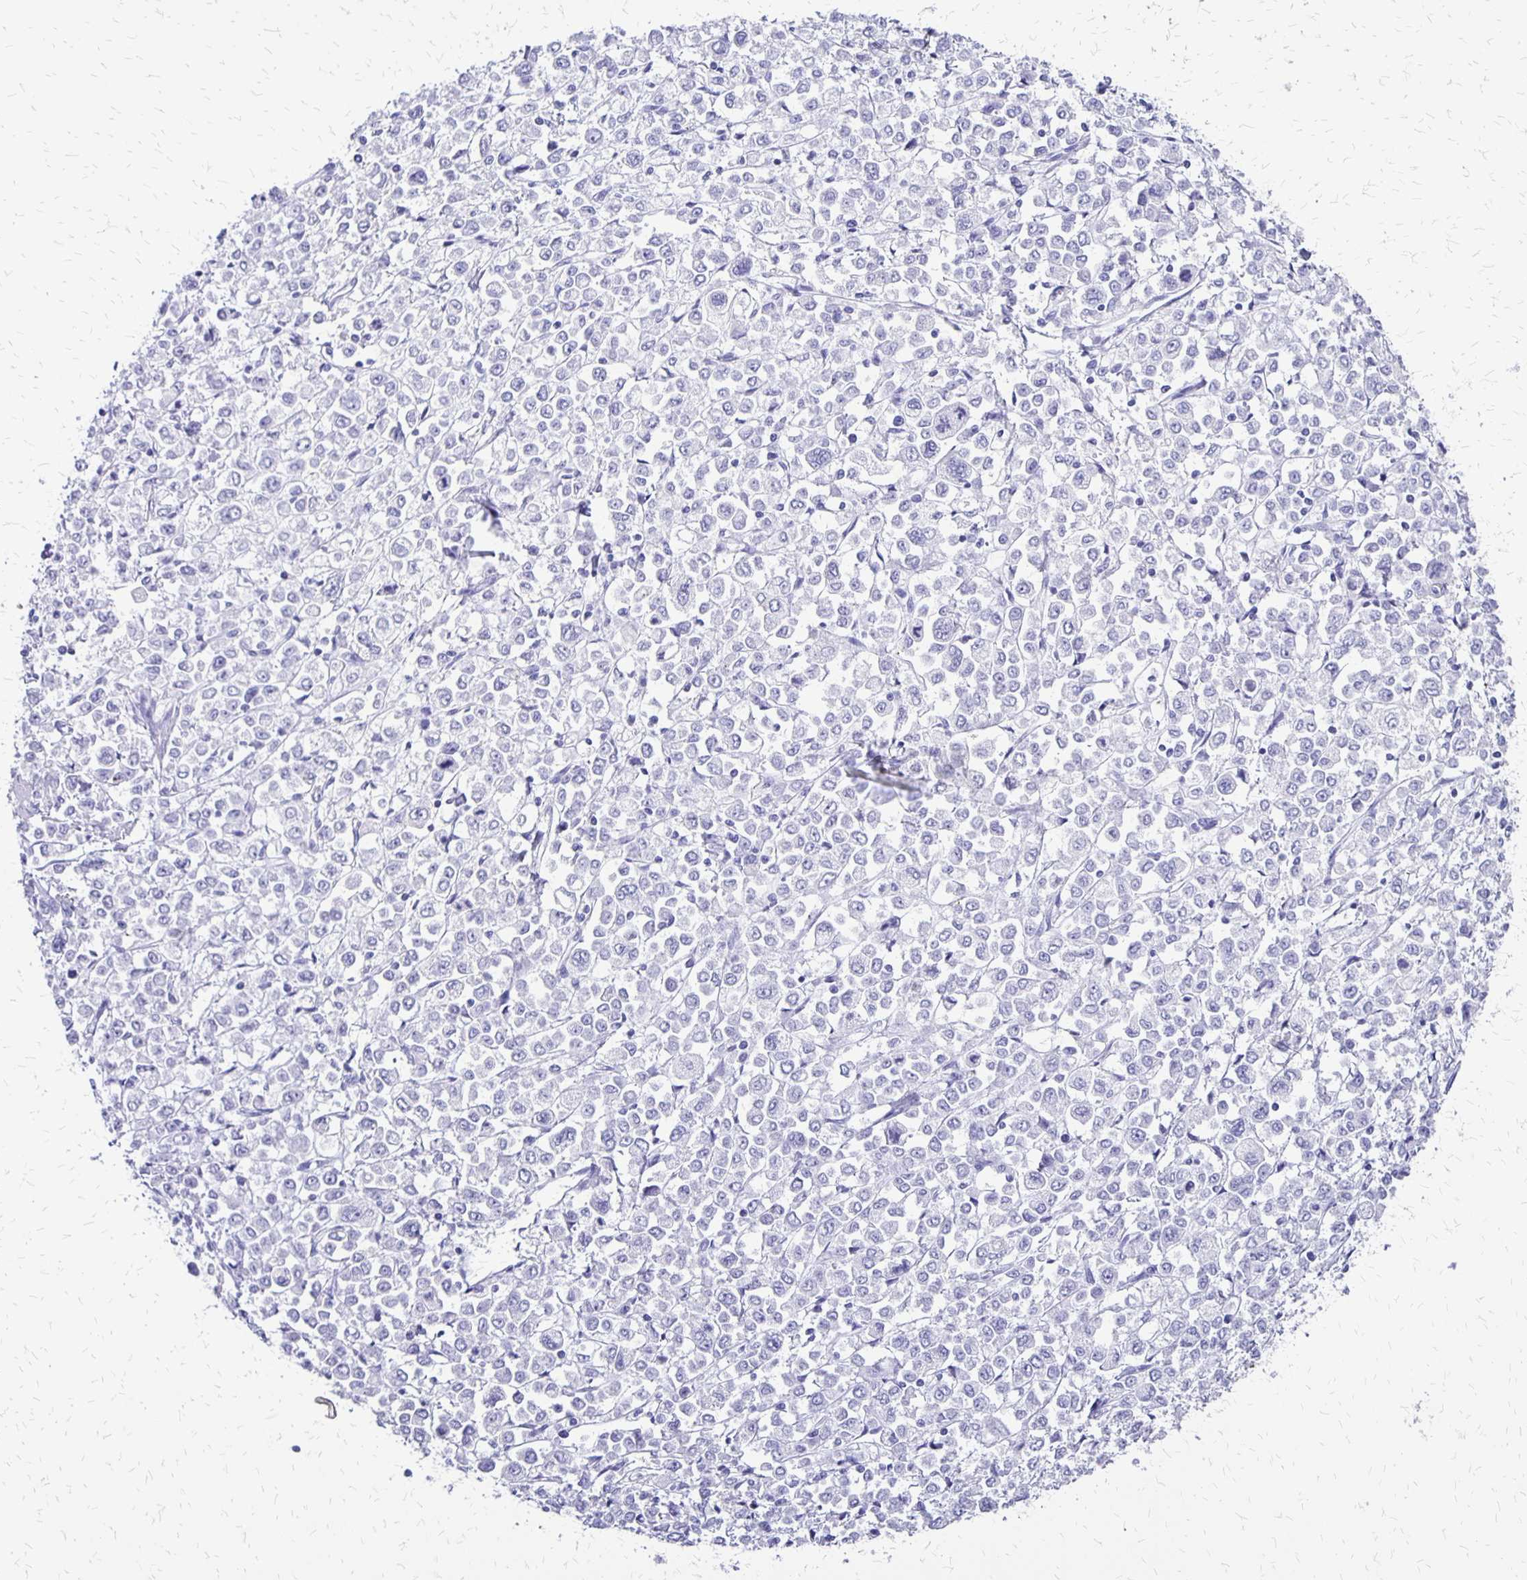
{"staining": {"intensity": "negative", "quantity": "none", "location": "none"}, "tissue": "stomach cancer", "cell_type": "Tumor cells", "image_type": "cancer", "snomed": [{"axis": "morphology", "description": "Adenocarcinoma, NOS"}, {"axis": "topography", "description": "Stomach, upper"}], "caption": "High magnification brightfield microscopy of stomach adenocarcinoma stained with DAB (3,3'-diaminobenzidine) (brown) and counterstained with hematoxylin (blue): tumor cells show no significant expression.", "gene": "SLC13A2", "patient": {"sex": "male", "age": 70}}